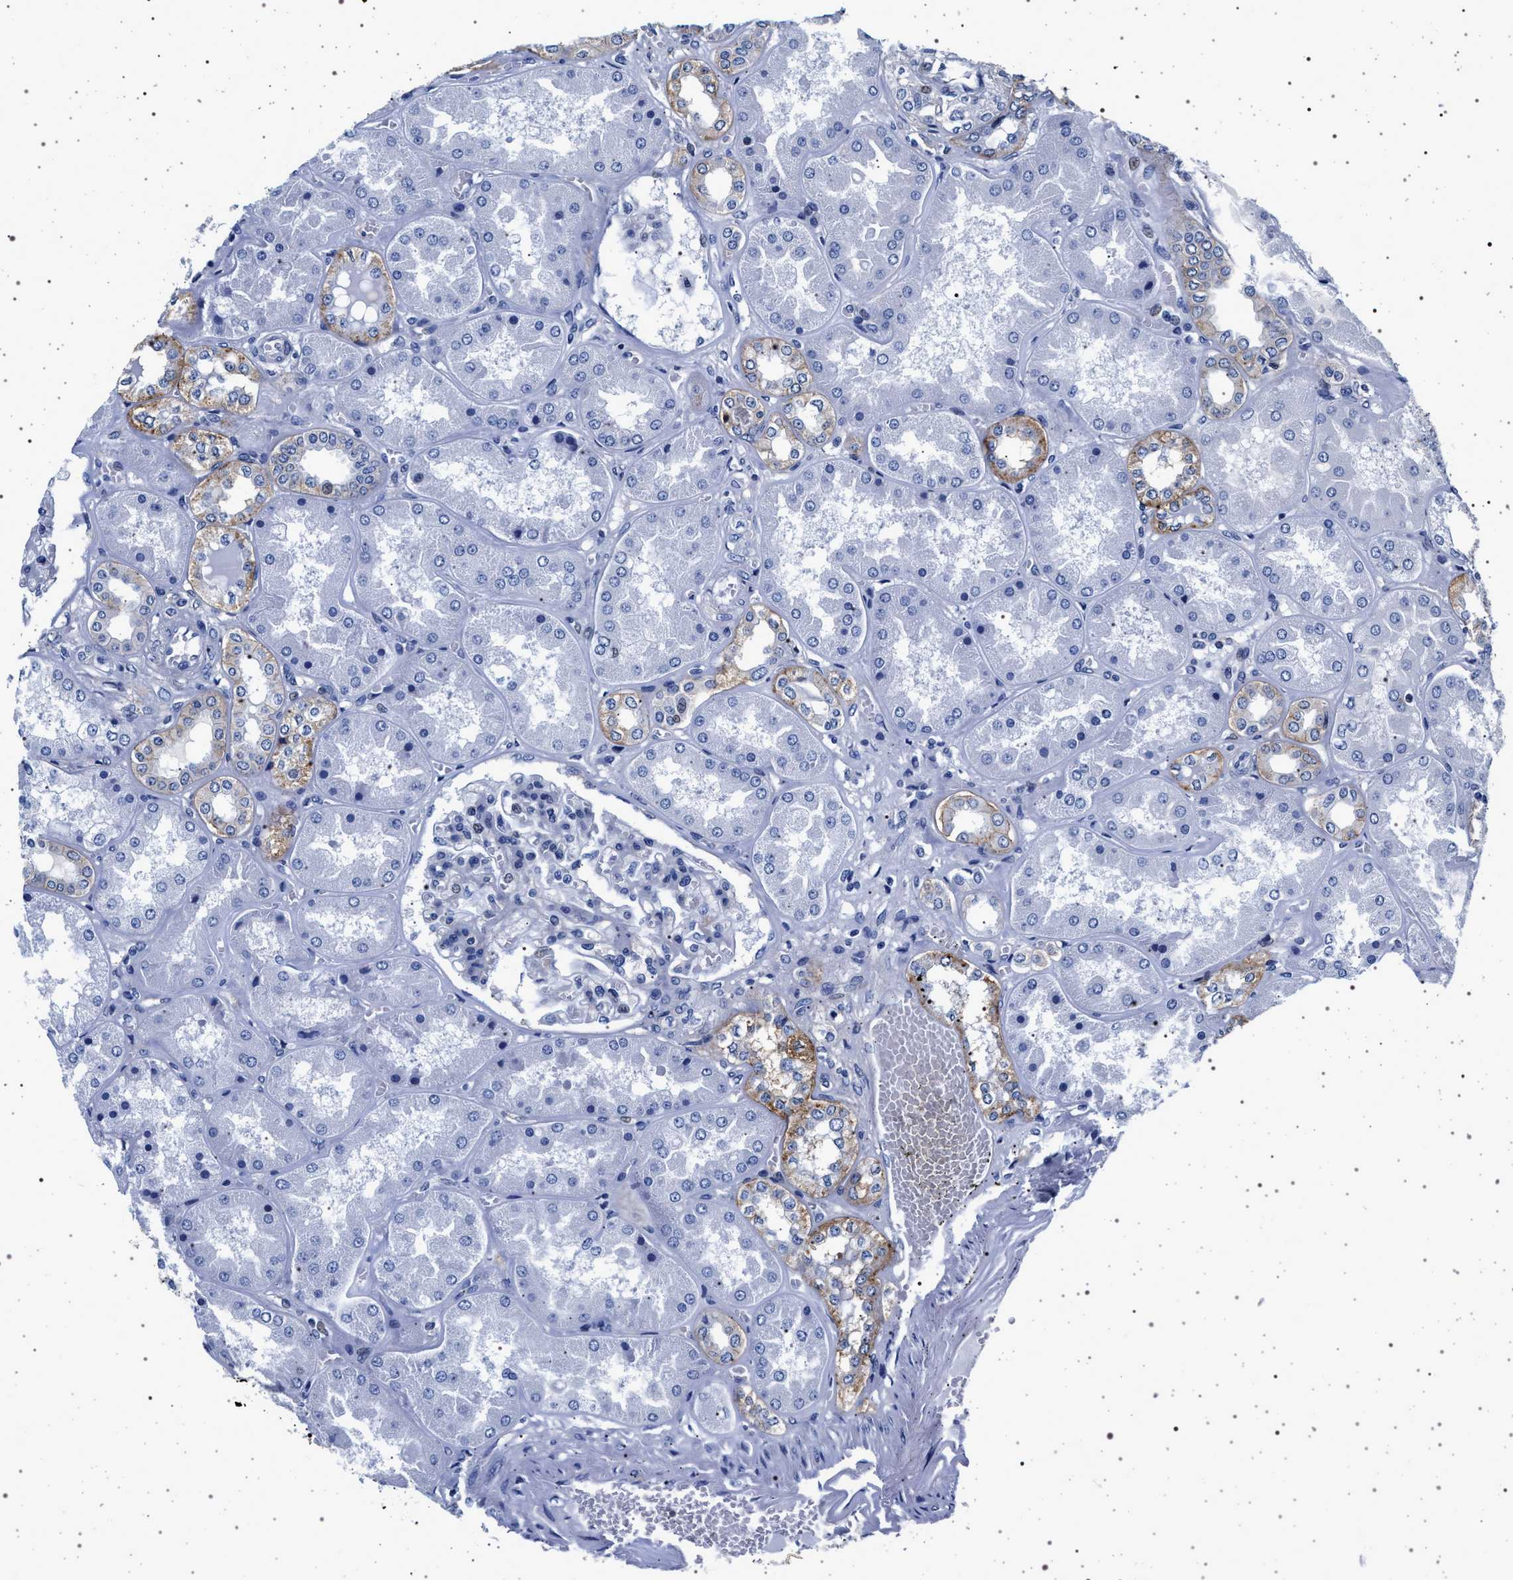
{"staining": {"intensity": "negative", "quantity": "none", "location": "none"}, "tissue": "kidney", "cell_type": "Cells in glomeruli", "image_type": "normal", "snomed": [{"axis": "morphology", "description": "Normal tissue, NOS"}, {"axis": "topography", "description": "Kidney"}], "caption": "A high-resolution image shows immunohistochemistry (IHC) staining of benign kidney, which reveals no significant expression in cells in glomeruli.", "gene": "SLC9A1", "patient": {"sex": "female", "age": 56}}